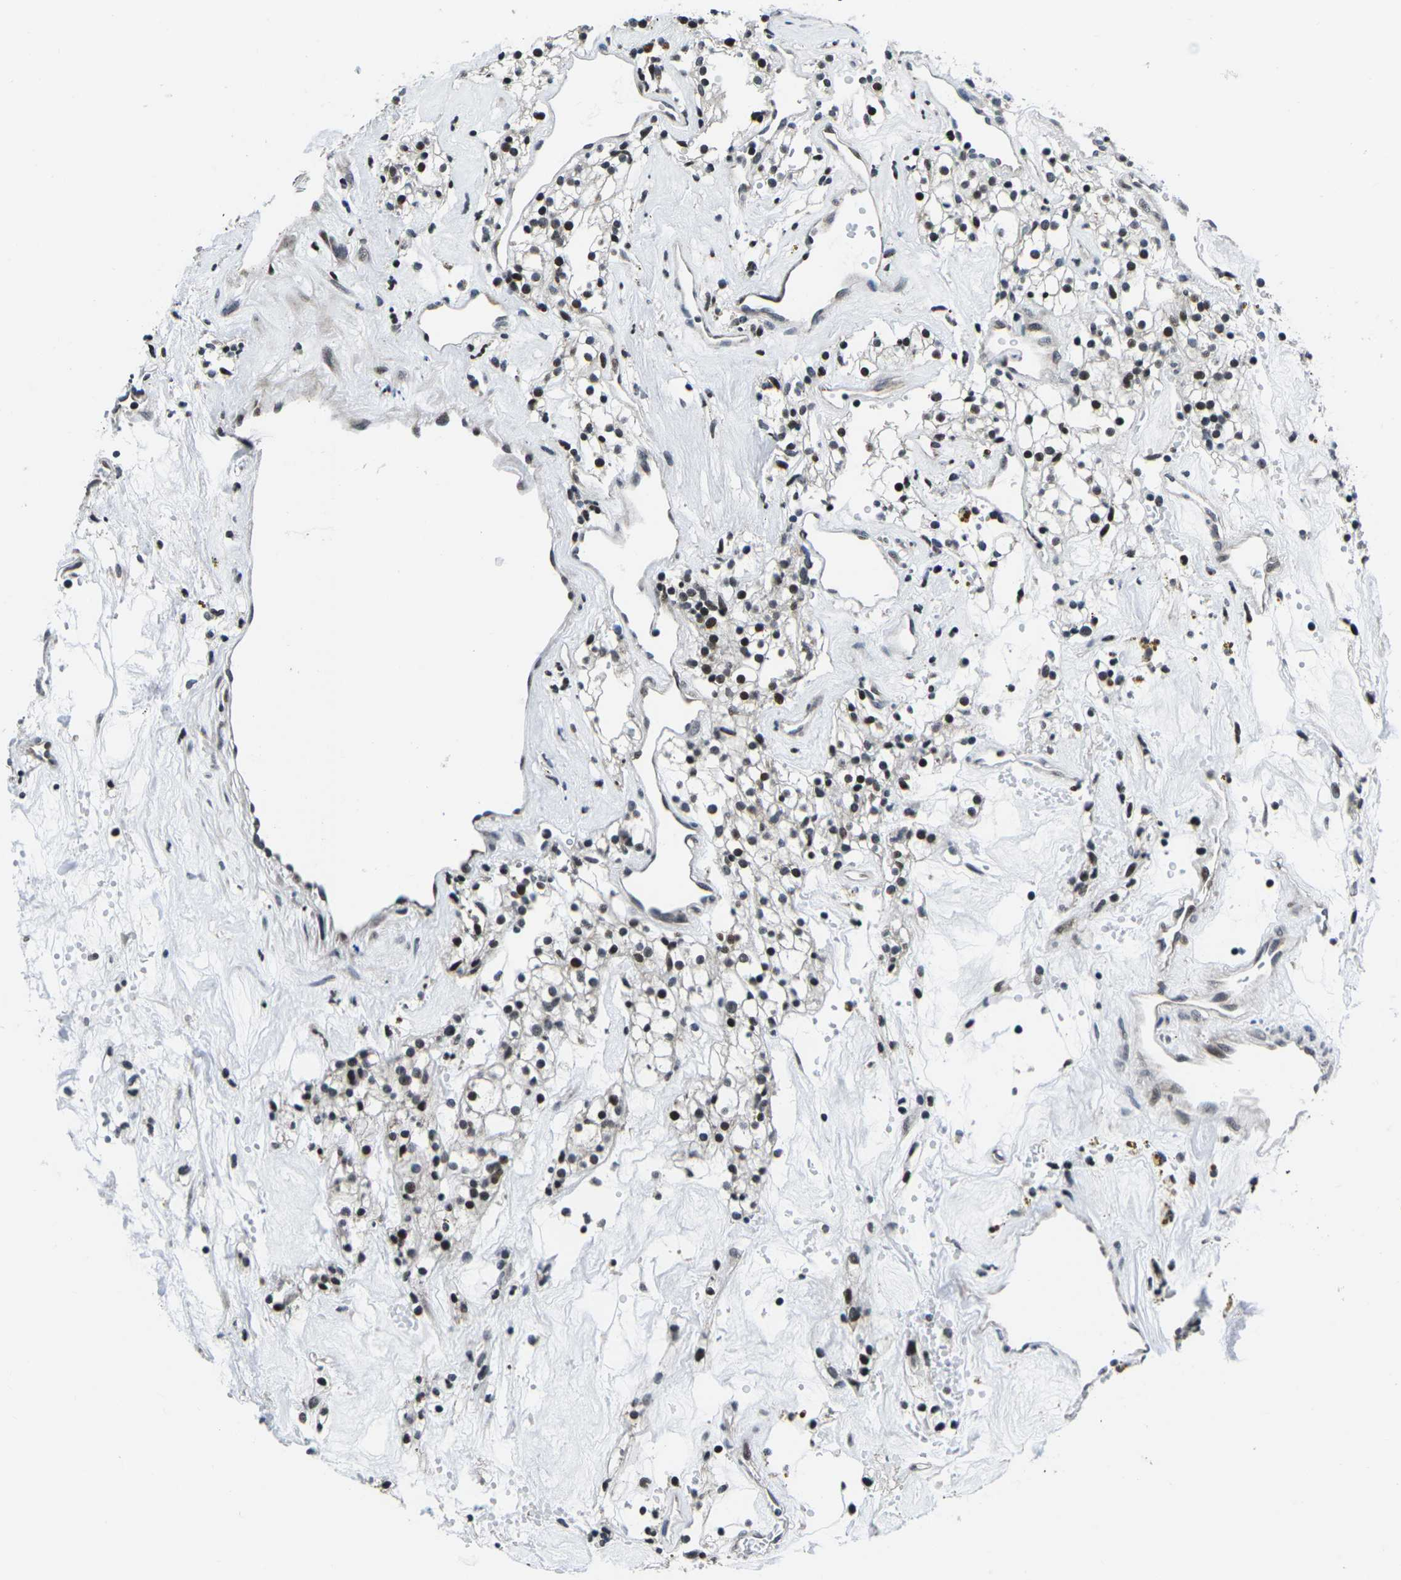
{"staining": {"intensity": "strong", "quantity": "25%-75%", "location": "nuclear"}, "tissue": "renal cancer", "cell_type": "Tumor cells", "image_type": "cancer", "snomed": [{"axis": "morphology", "description": "Adenocarcinoma, NOS"}, {"axis": "topography", "description": "Kidney"}], "caption": "Strong nuclear protein expression is appreciated in approximately 25%-75% of tumor cells in renal cancer (adenocarcinoma). Ihc stains the protein of interest in brown and the nuclei are stained blue.", "gene": "CDC73", "patient": {"sex": "male", "age": 59}}